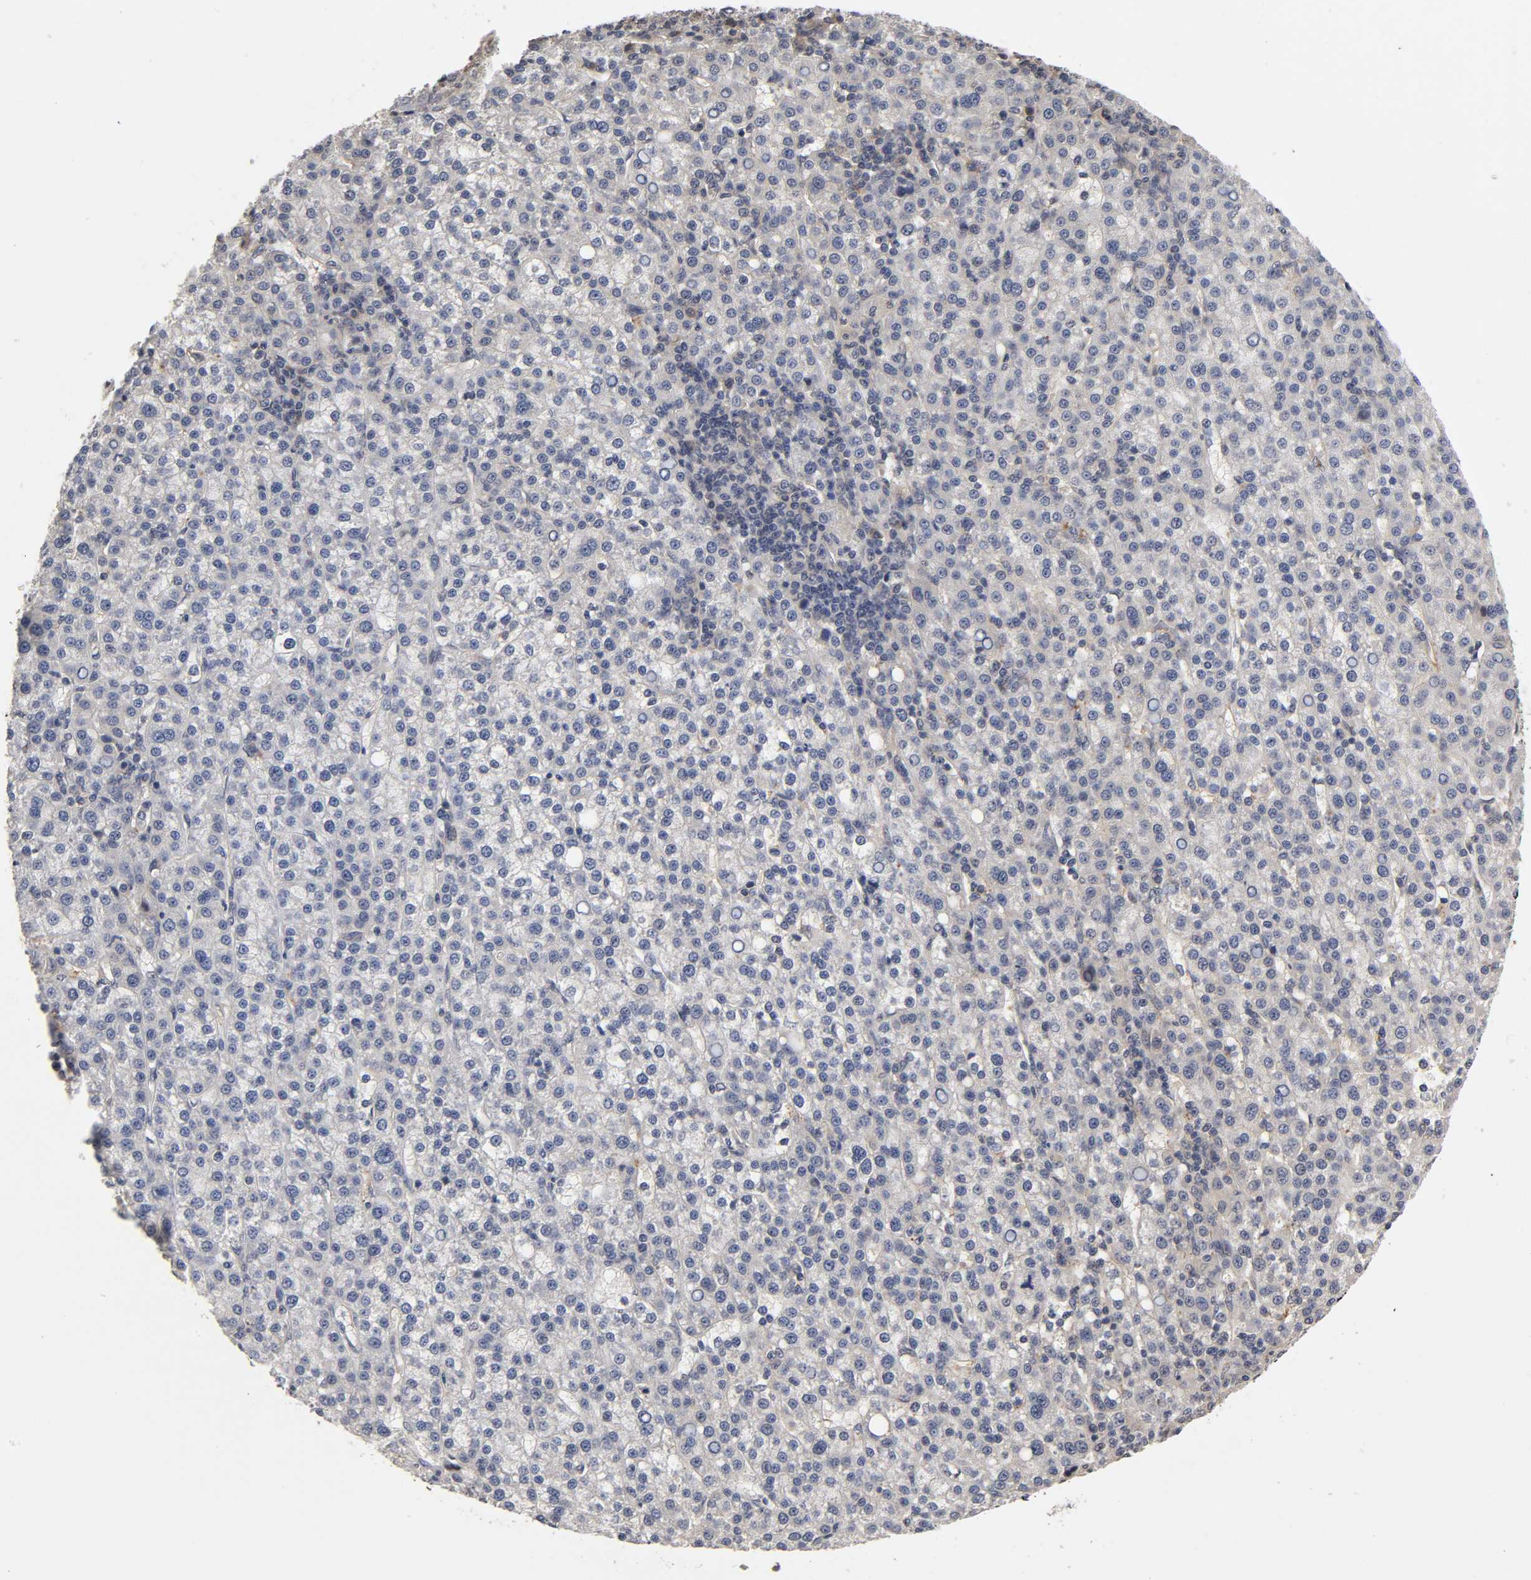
{"staining": {"intensity": "negative", "quantity": "none", "location": "none"}, "tissue": "liver cancer", "cell_type": "Tumor cells", "image_type": "cancer", "snomed": [{"axis": "morphology", "description": "Carcinoma, Hepatocellular, NOS"}, {"axis": "topography", "description": "Liver"}], "caption": "Hepatocellular carcinoma (liver) stained for a protein using IHC displays no staining tumor cells.", "gene": "PDE5A", "patient": {"sex": "female", "age": 58}}